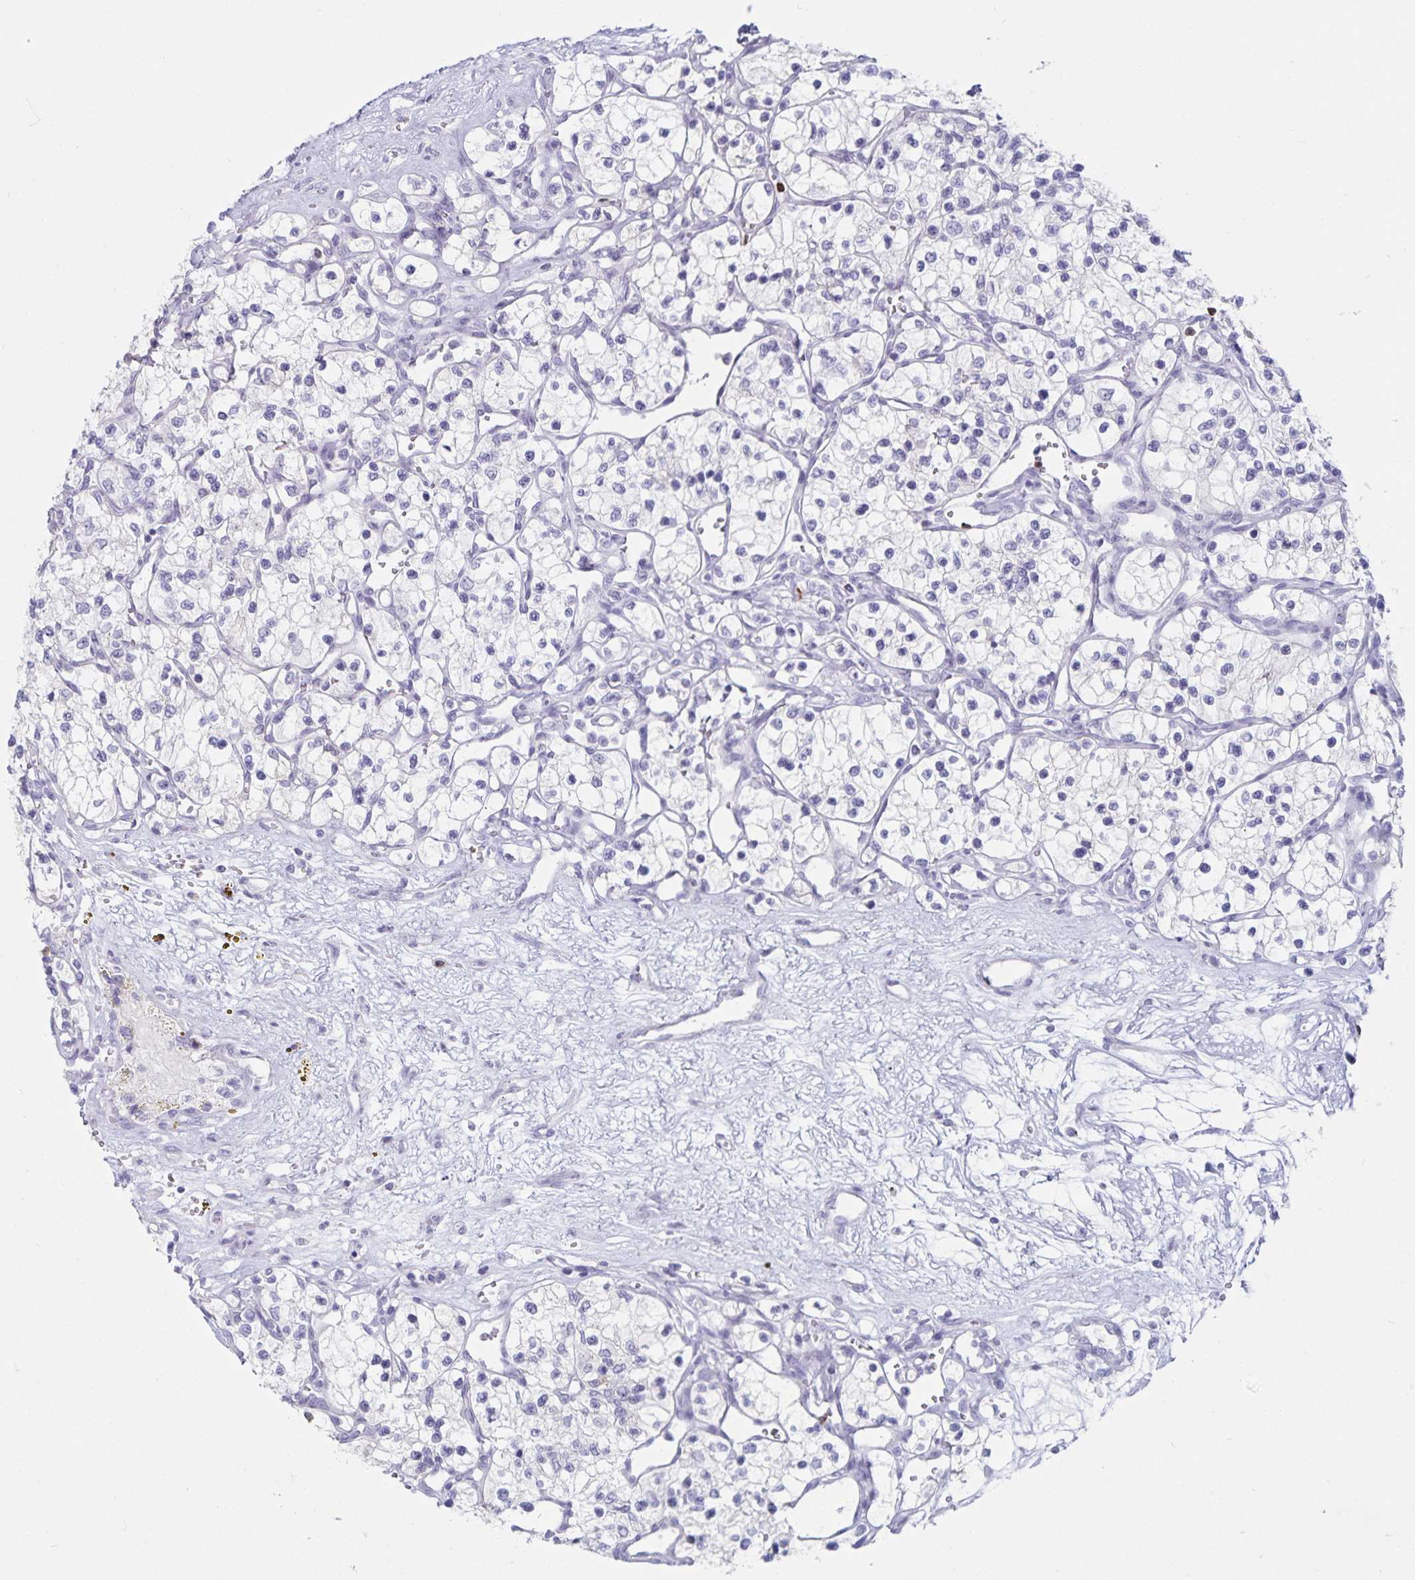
{"staining": {"intensity": "negative", "quantity": "none", "location": "none"}, "tissue": "renal cancer", "cell_type": "Tumor cells", "image_type": "cancer", "snomed": [{"axis": "morphology", "description": "Adenocarcinoma, NOS"}, {"axis": "topography", "description": "Kidney"}], "caption": "Renal adenocarcinoma was stained to show a protein in brown. There is no significant positivity in tumor cells. (IHC, brightfield microscopy, high magnification).", "gene": "GNLY", "patient": {"sex": "female", "age": 69}}